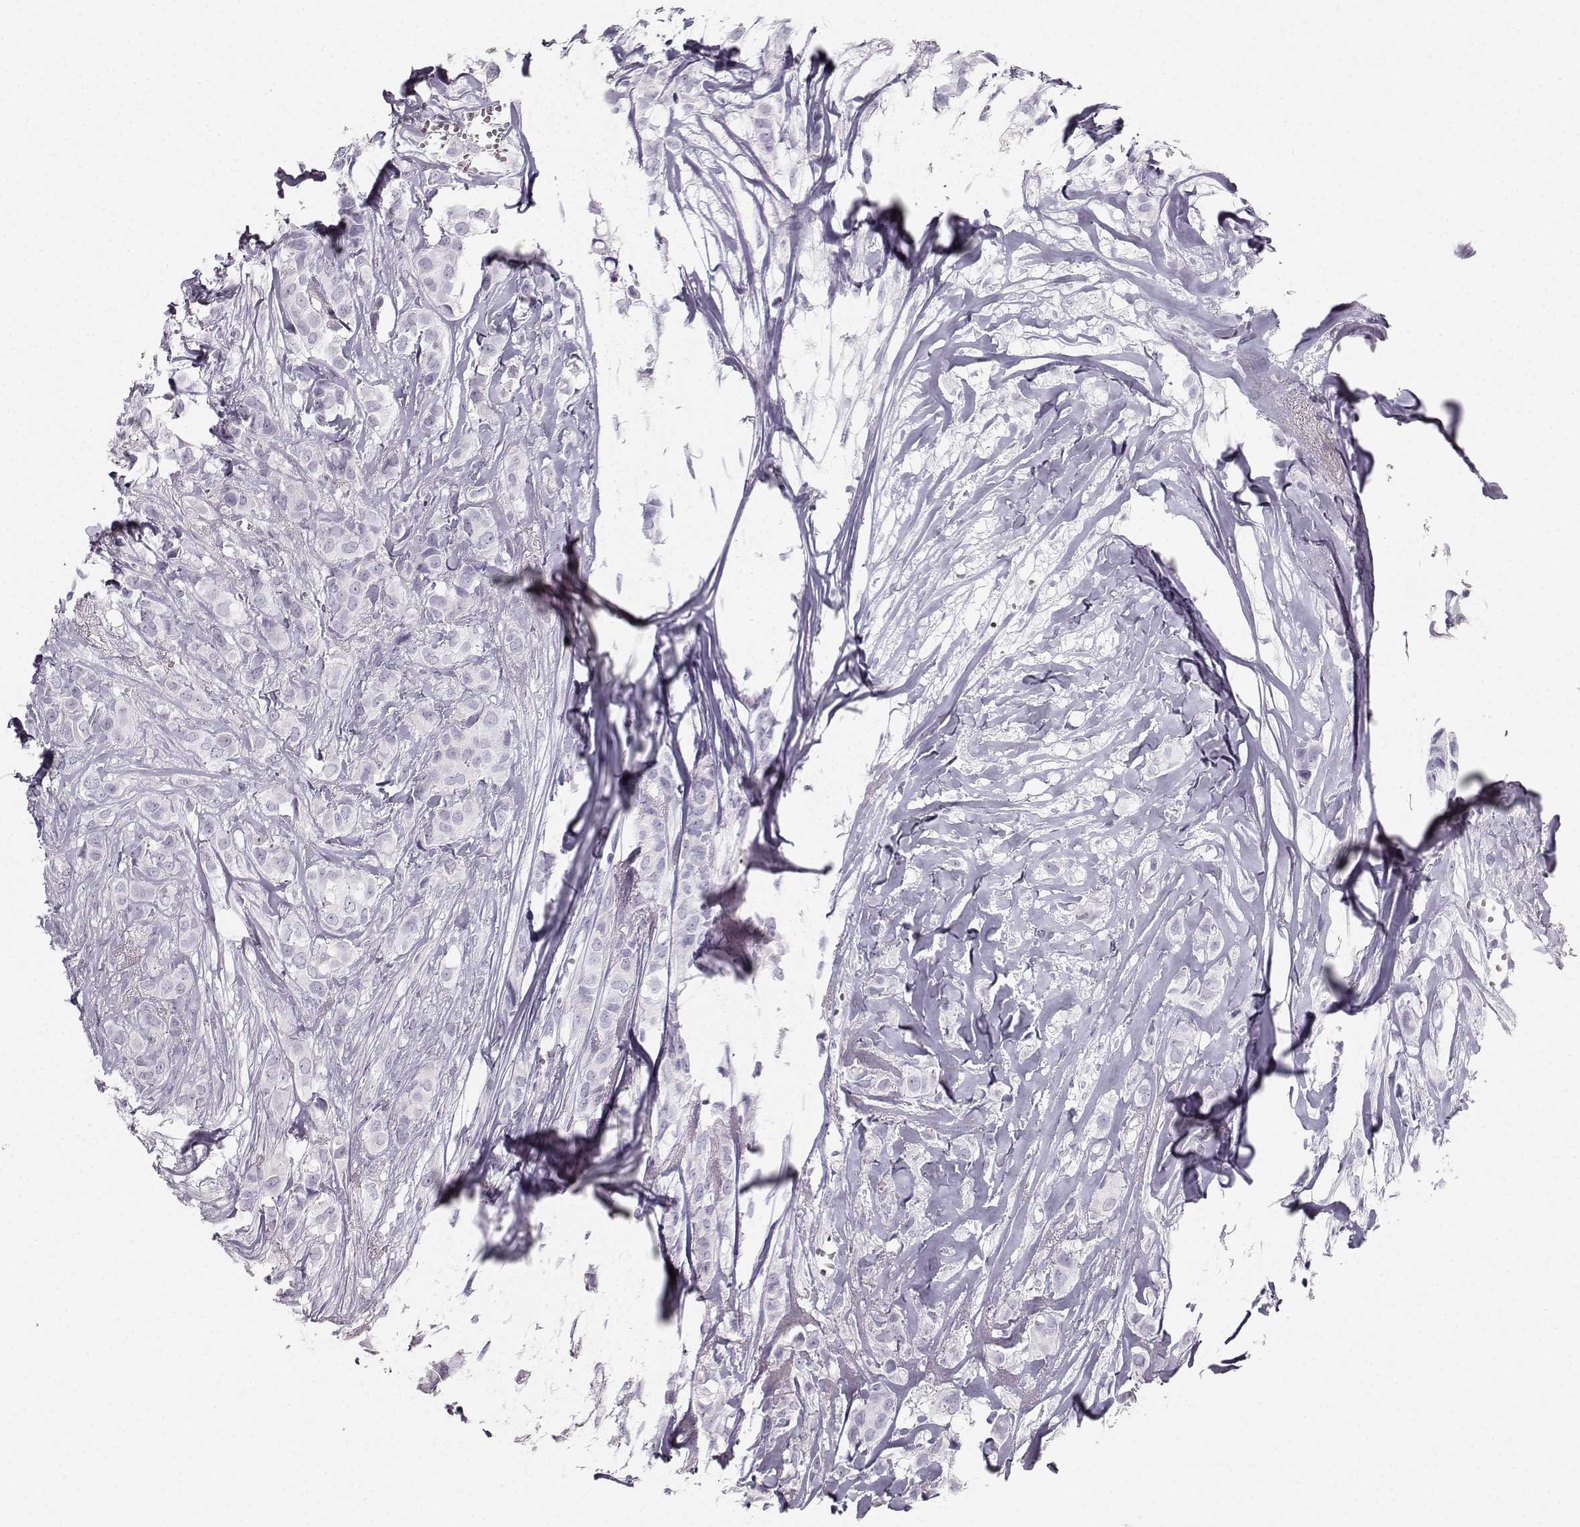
{"staining": {"intensity": "negative", "quantity": "none", "location": "none"}, "tissue": "breast cancer", "cell_type": "Tumor cells", "image_type": "cancer", "snomed": [{"axis": "morphology", "description": "Duct carcinoma"}, {"axis": "topography", "description": "Breast"}], "caption": "This micrograph is of breast cancer (intraductal carcinoma) stained with immunohistochemistry to label a protein in brown with the nuclei are counter-stained blue. There is no expression in tumor cells. Brightfield microscopy of immunohistochemistry (IHC) stained with DAB (brown) and hematoxylin (blue), captured at high magnification.", "gene": "CASR", "patient": {"sex": "female", "age": 85}}